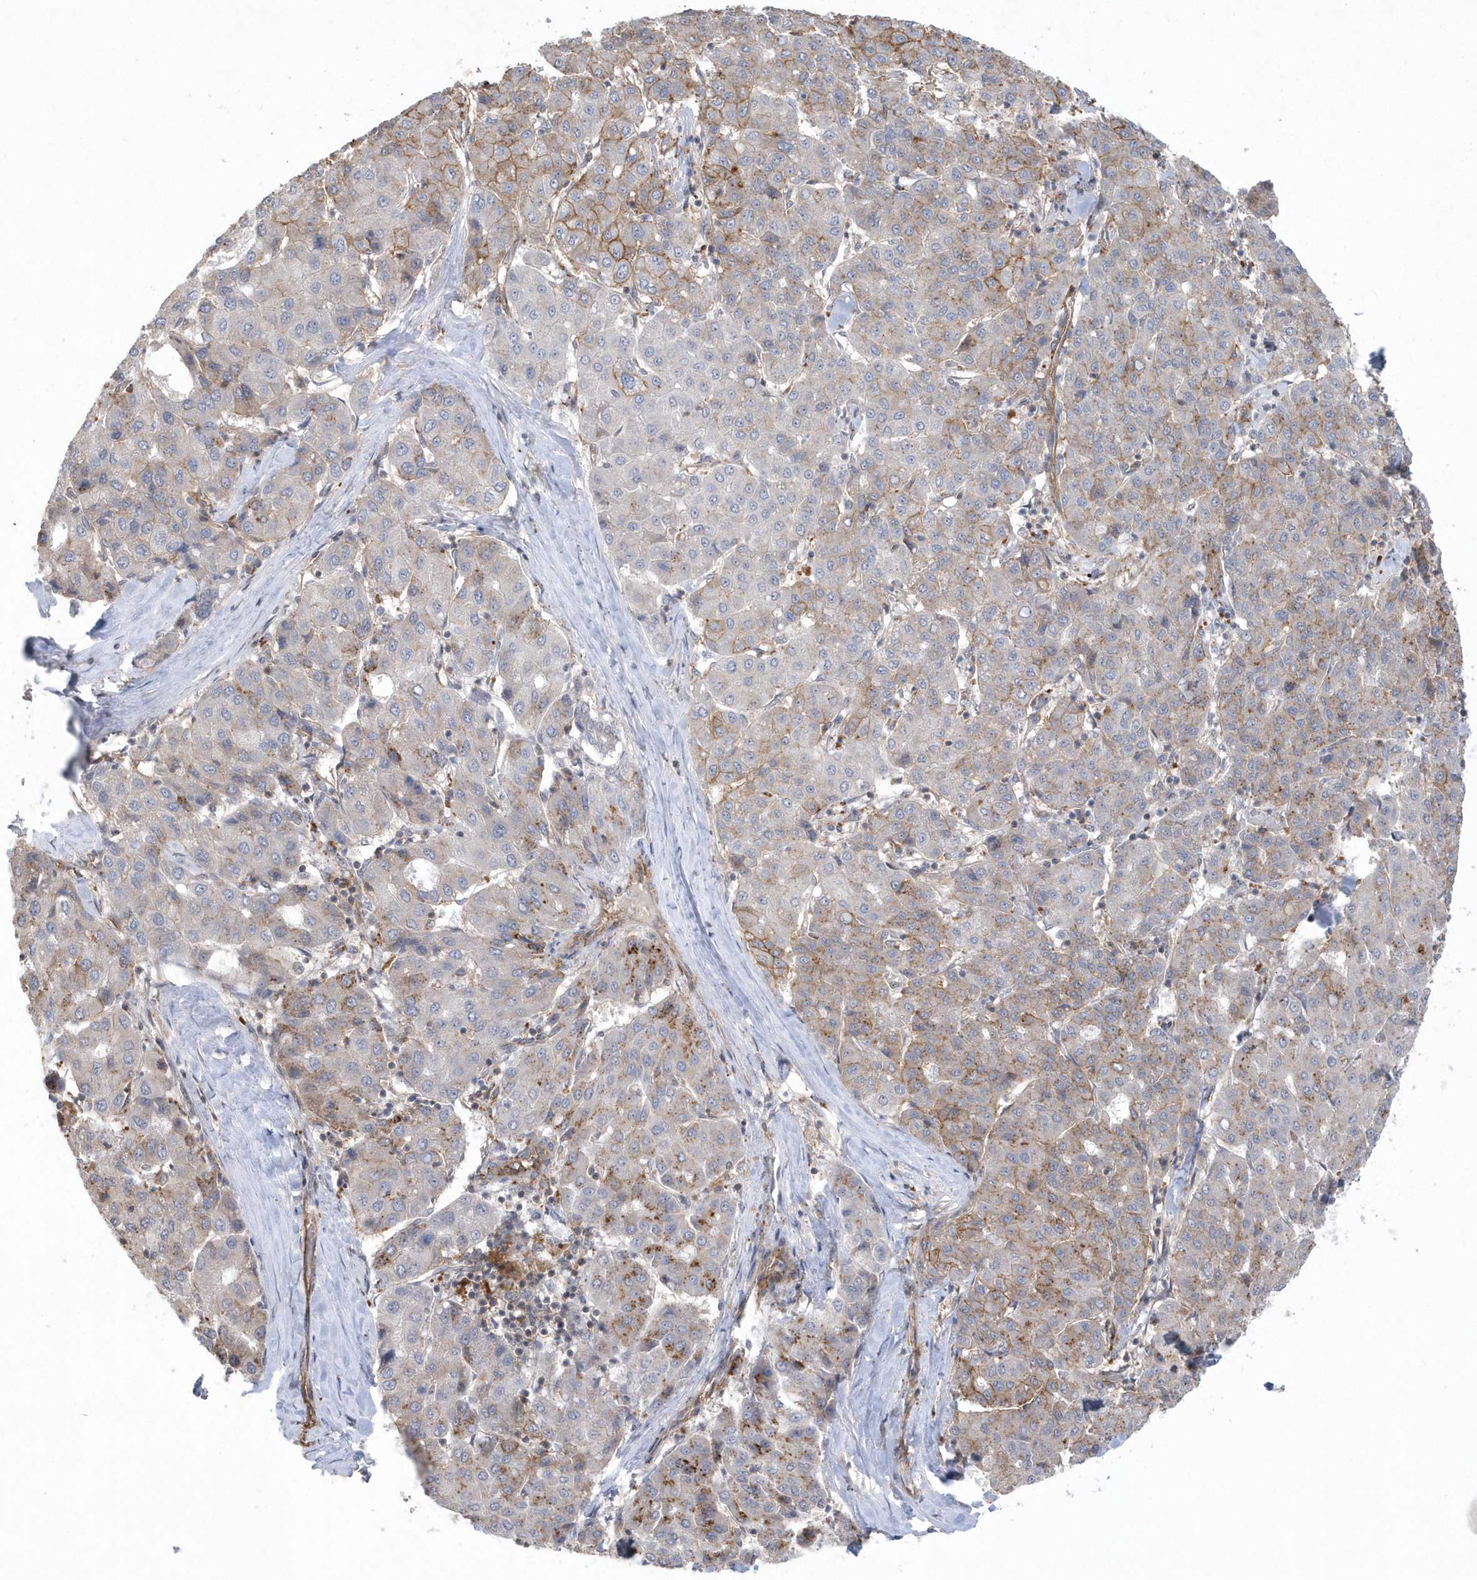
{"staining": {"intensity": "moderate", "quantity": "25%-75%", "location": "cytoplasmic/membranous"}, "tissue": "liver cancer", "cell_type": "Tumor cells", "image_type": "cancer", "snomed": [{"axis": "morphology", "description": "Carcinoma, Hepatocellular, NOS"}, {"axis": "topography", "description": "Liver"}], "caption": "A brown stain shows moderate cytoplasmic/membranous positivity of a protein in human hepatocellular carcinoma (liver) tumor cells. Using DAB (3,3'-diaminobenzidine) (brown) and hematoxylin (blue) stains, captured at high magnification using brightfield microscopy.", "gene": "CRIP3", "patient": {"sex": "male", "age": 65}}